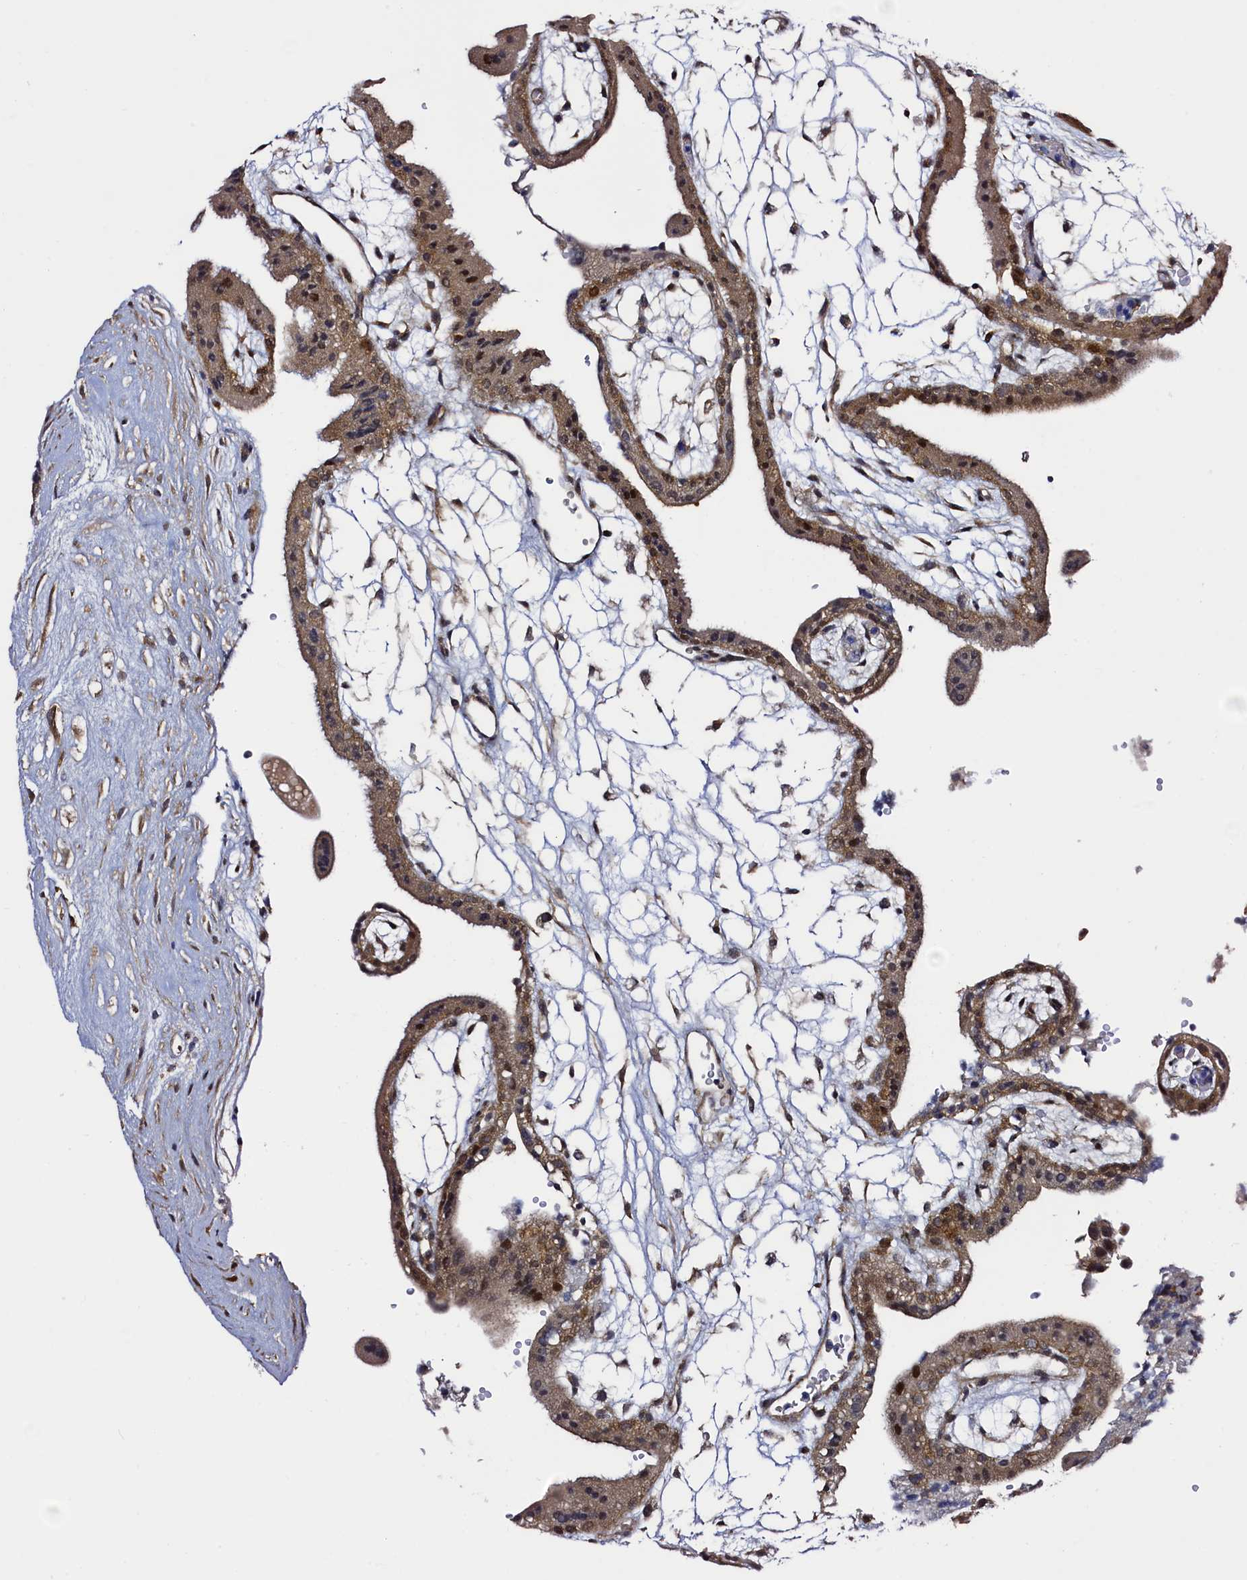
{"staining": {"intensity": "moderate", "quantity": ">75%", "location": "cytoplasmic/membranous,nuclear"}, "tissue": "placenta", "cell_type": "Trophoblastic cells", "image_type": "normal", "snomed": [{"axis": "morphology", "description": "Normal tissue, NOS"}, {"axis": "topography", "description": "Placenta"}], "caption": "A medium amount of moderate cytoplasmic/membranous,nuclear positivity is identified in approximately >75% of trophoblastic cells in normal placenta. Using DAB (3,3'-diaminobenzidine) (brown) and hematoxylin (blue) stains, captured at high magnification using brightfield microscopy.", "gene": "RBFA", "patient": {"sex": "female", "age": 18}}